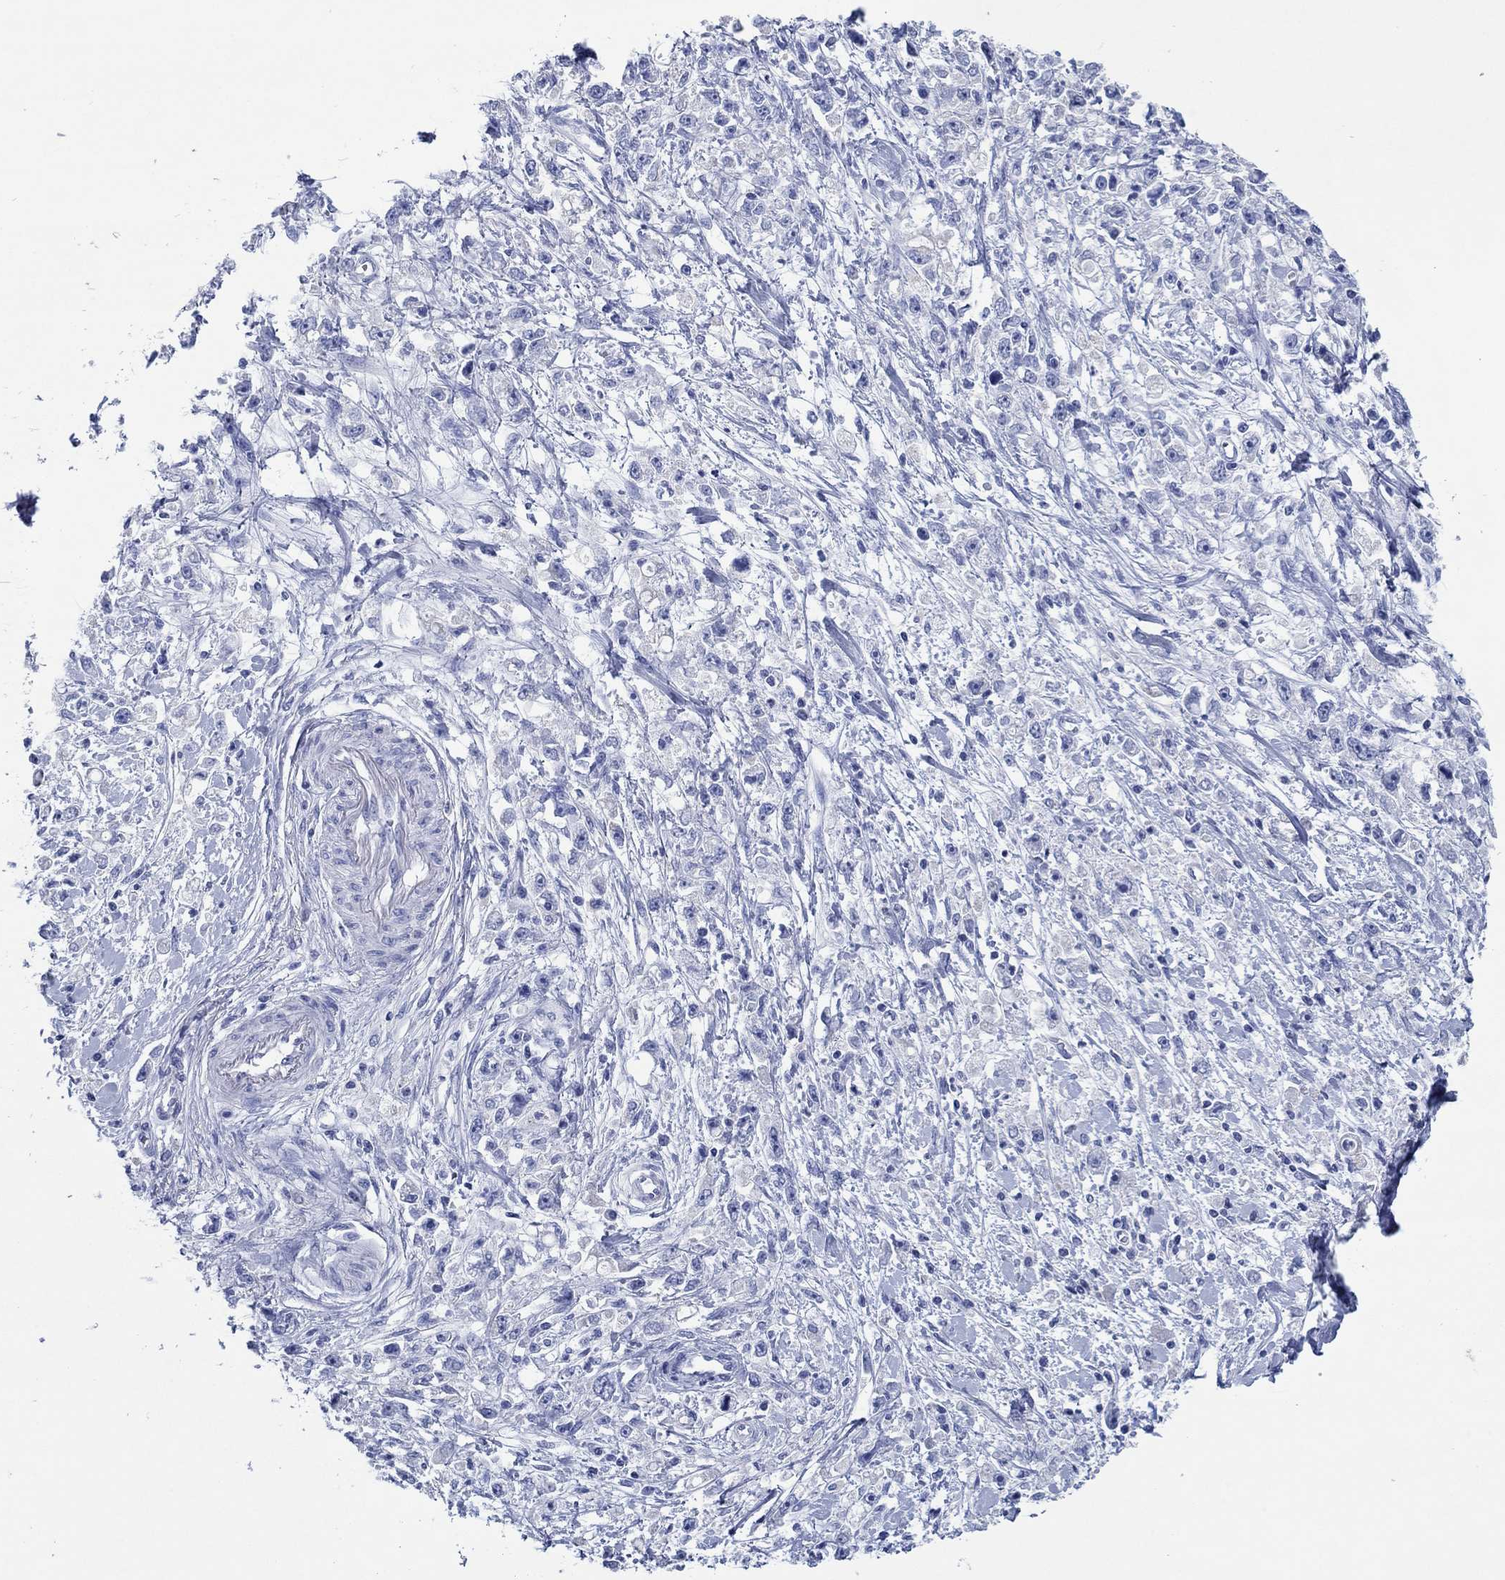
{"staining": {"intensity": "negative", "quantity": "none", "location": "none"}, "tissue": "stomach cancer", "cell_type": "Tumor cells", "image_type": "cancer", "snomed": [{"axis": "morphology", "description": "Adenocarcinoma, NOS"}, {"axis": "topography", "description": "Stomach"}], "caption": "A high-resolution micrograph shows immunohistochemistry staining of adenocarcinoma (stomach), which shows no significant positivity in tumor cells. (DAB (3,3'-diaminobenzidine) immunohistochemistry, high magnification).", "gene": "HCRT", "patient": {"sex": "female", "age": 59}}